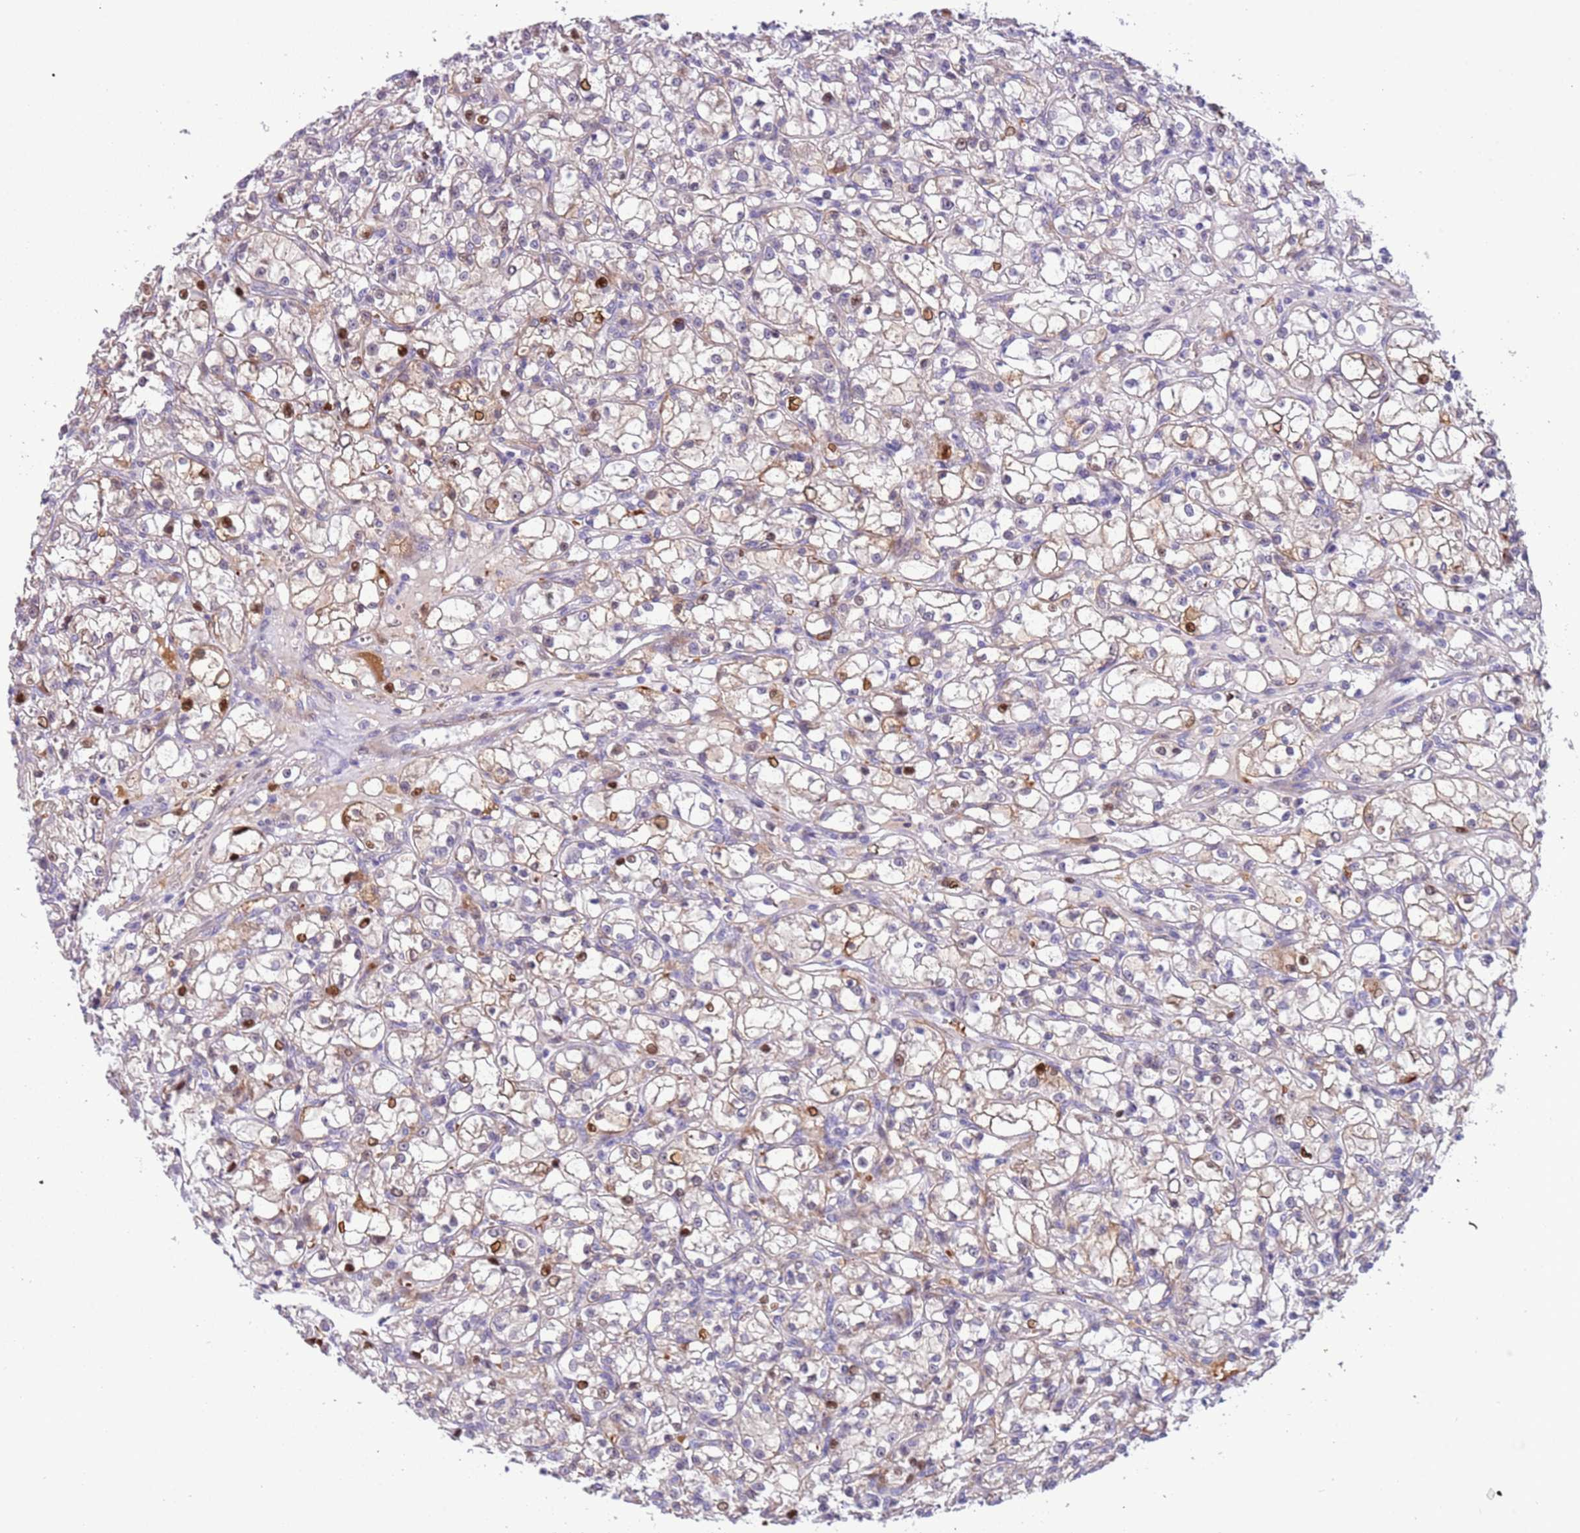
{"staining": {"intensity": "moderate", "quantity": "<25%", "location": "nuclear"}, "tissue": "renal cancer", "cell_type": "Tumor cells", "image_type": "cancer", "snomed": [{"axis": "morphology", "description": "Adenocarcinoma, NOS"}, {"axis": "topography", "description": "Kidney"}], "caption": "Human adenocarcinoma (renal) stained with a protein marker demonstrates moderate staining in tumor cells.", "gene": "PLEKHH1", "patient": {"sex": "female", "age": 59}}